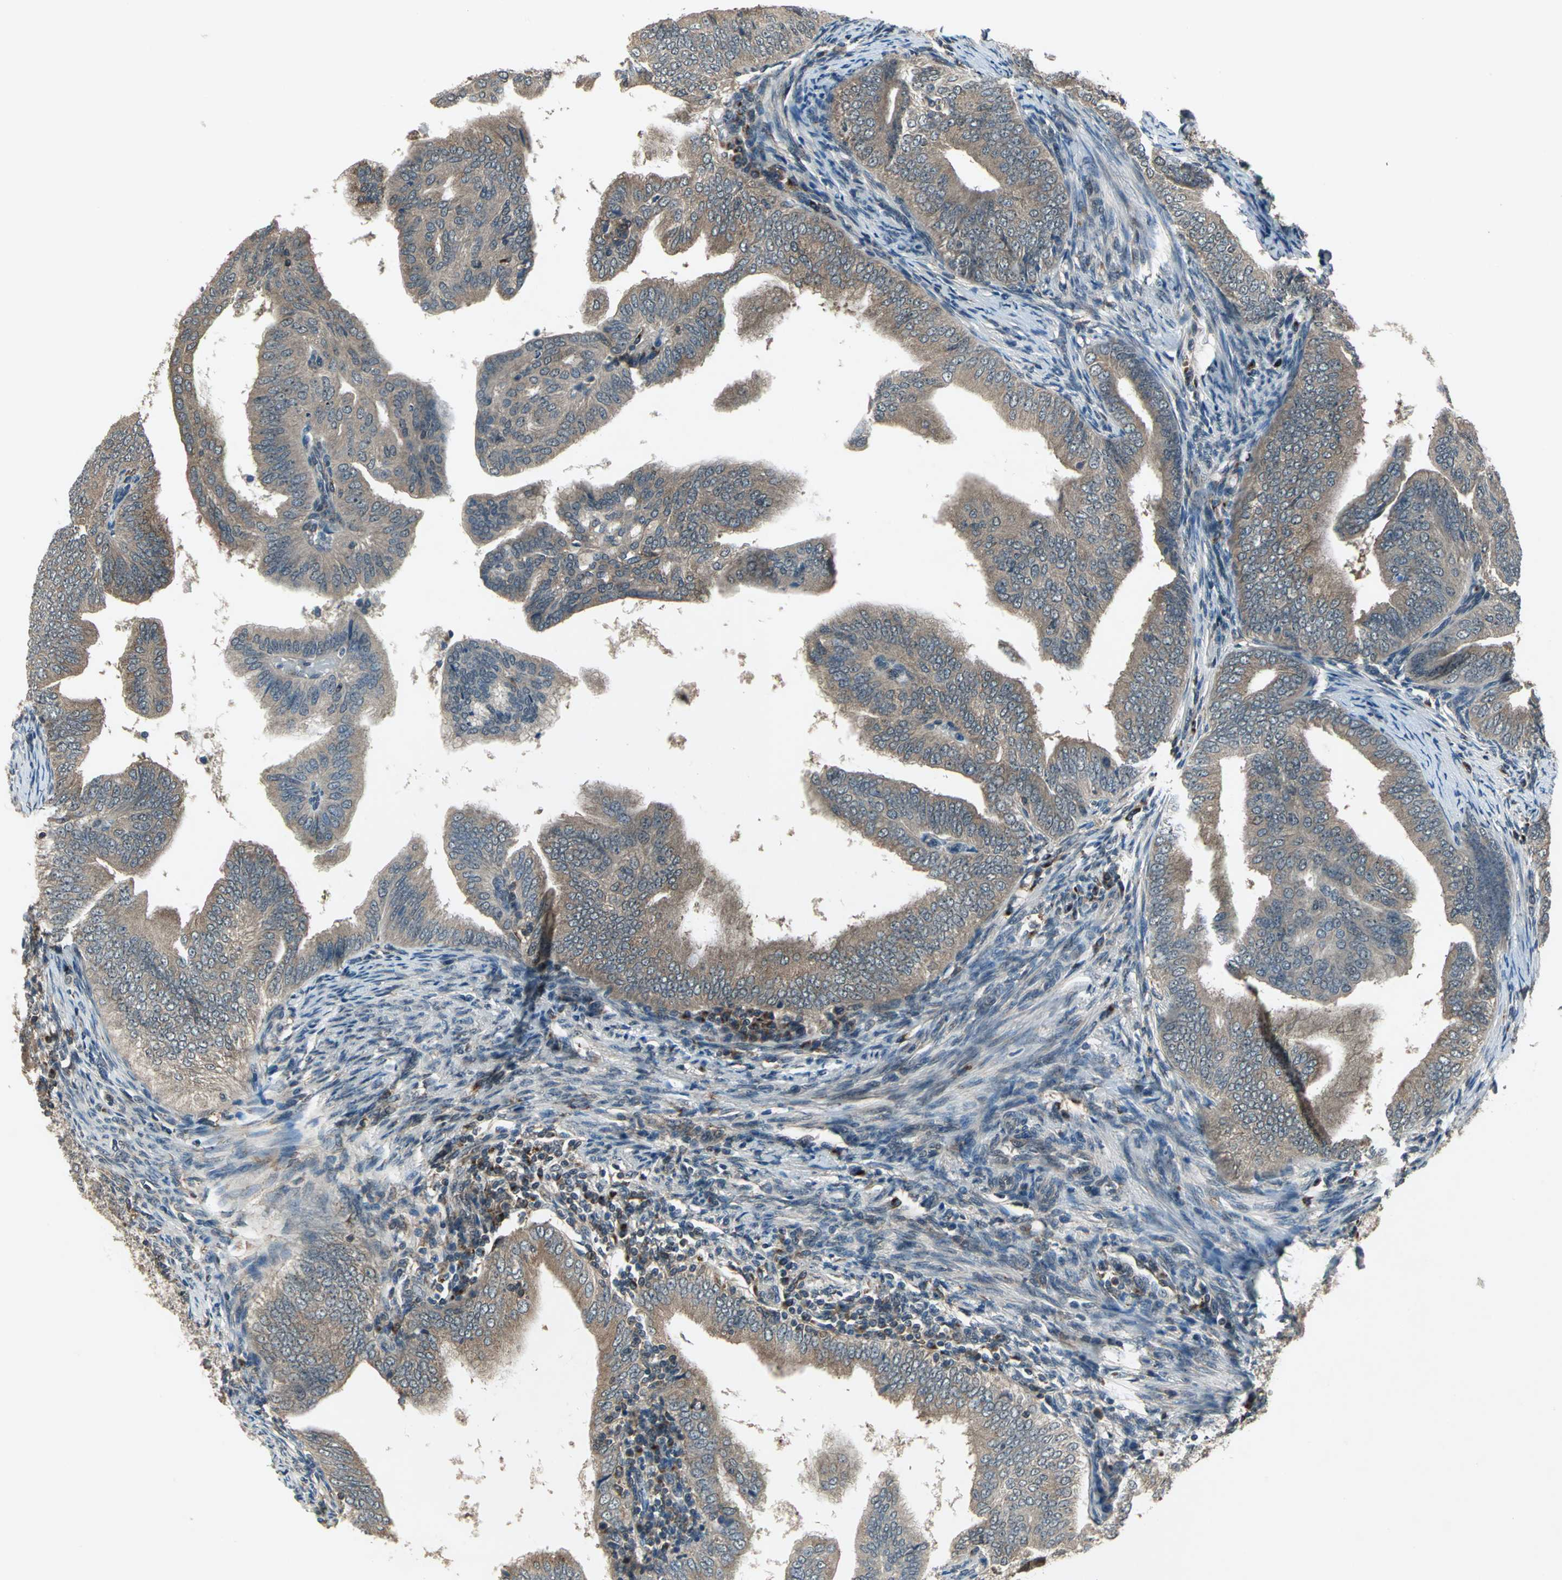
{"staining": {"intensity": "moderate", "quantity": ">75%", "location": "cytoplasmic/membranous"}, "tissue": "endometrial cancer", "cell_type": "Tumor cells", "image_type": "cancer", "snomed": [{"axis": "morphology", "description": "Adenocarcinoma, NOS"}, {"axis": "topography", "description": "Endometrium"}], "caption": "DAB (3,3'-diaminobenzidine) immunohistochemical staining of human endometrial adenocarcinoma demonstrates moderate cytoplasmic/membranous protein staining in approximately >75% of tumor cells.", "gene": "NFKBIE", "patient": {"sex": "female", "age": 58}}